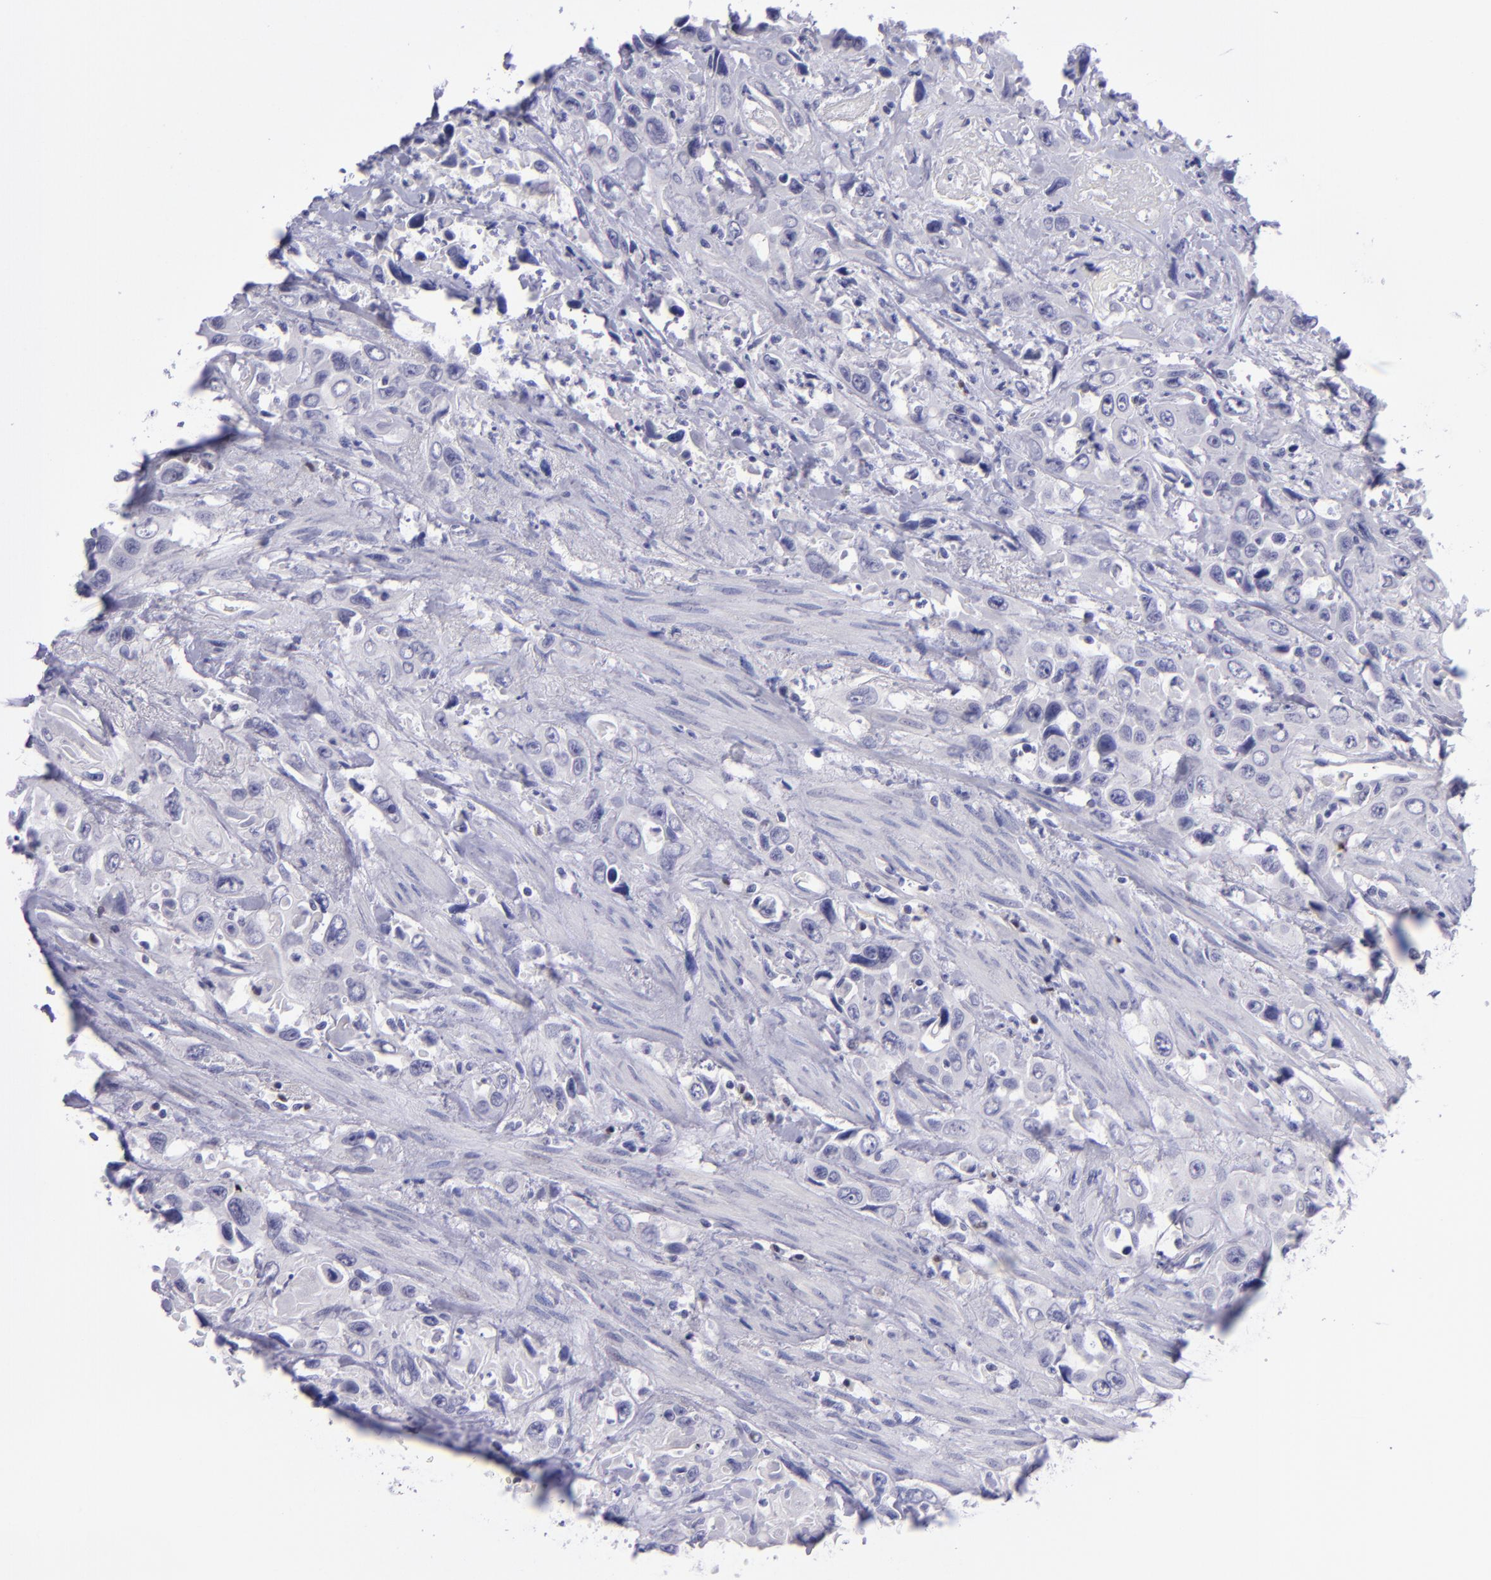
{"staining": {"intensity": "negative", "quantity": "none", "location": "none"}, "tissue": "urothelial cancer", "cell_type": "Tumor cells", "image_type": "cancer", "snomed": [{"axis": "morphology", "description": "Urothelial carcinoma, High grade"}, {"axis": "topography", "description": "Urinary bladder"}], "caption": "Image shows no significant protein positivity in tumor cells of urothelial cancer.", "gene": "POU2F2", "patient": {"sex": "female", "age": 84}}